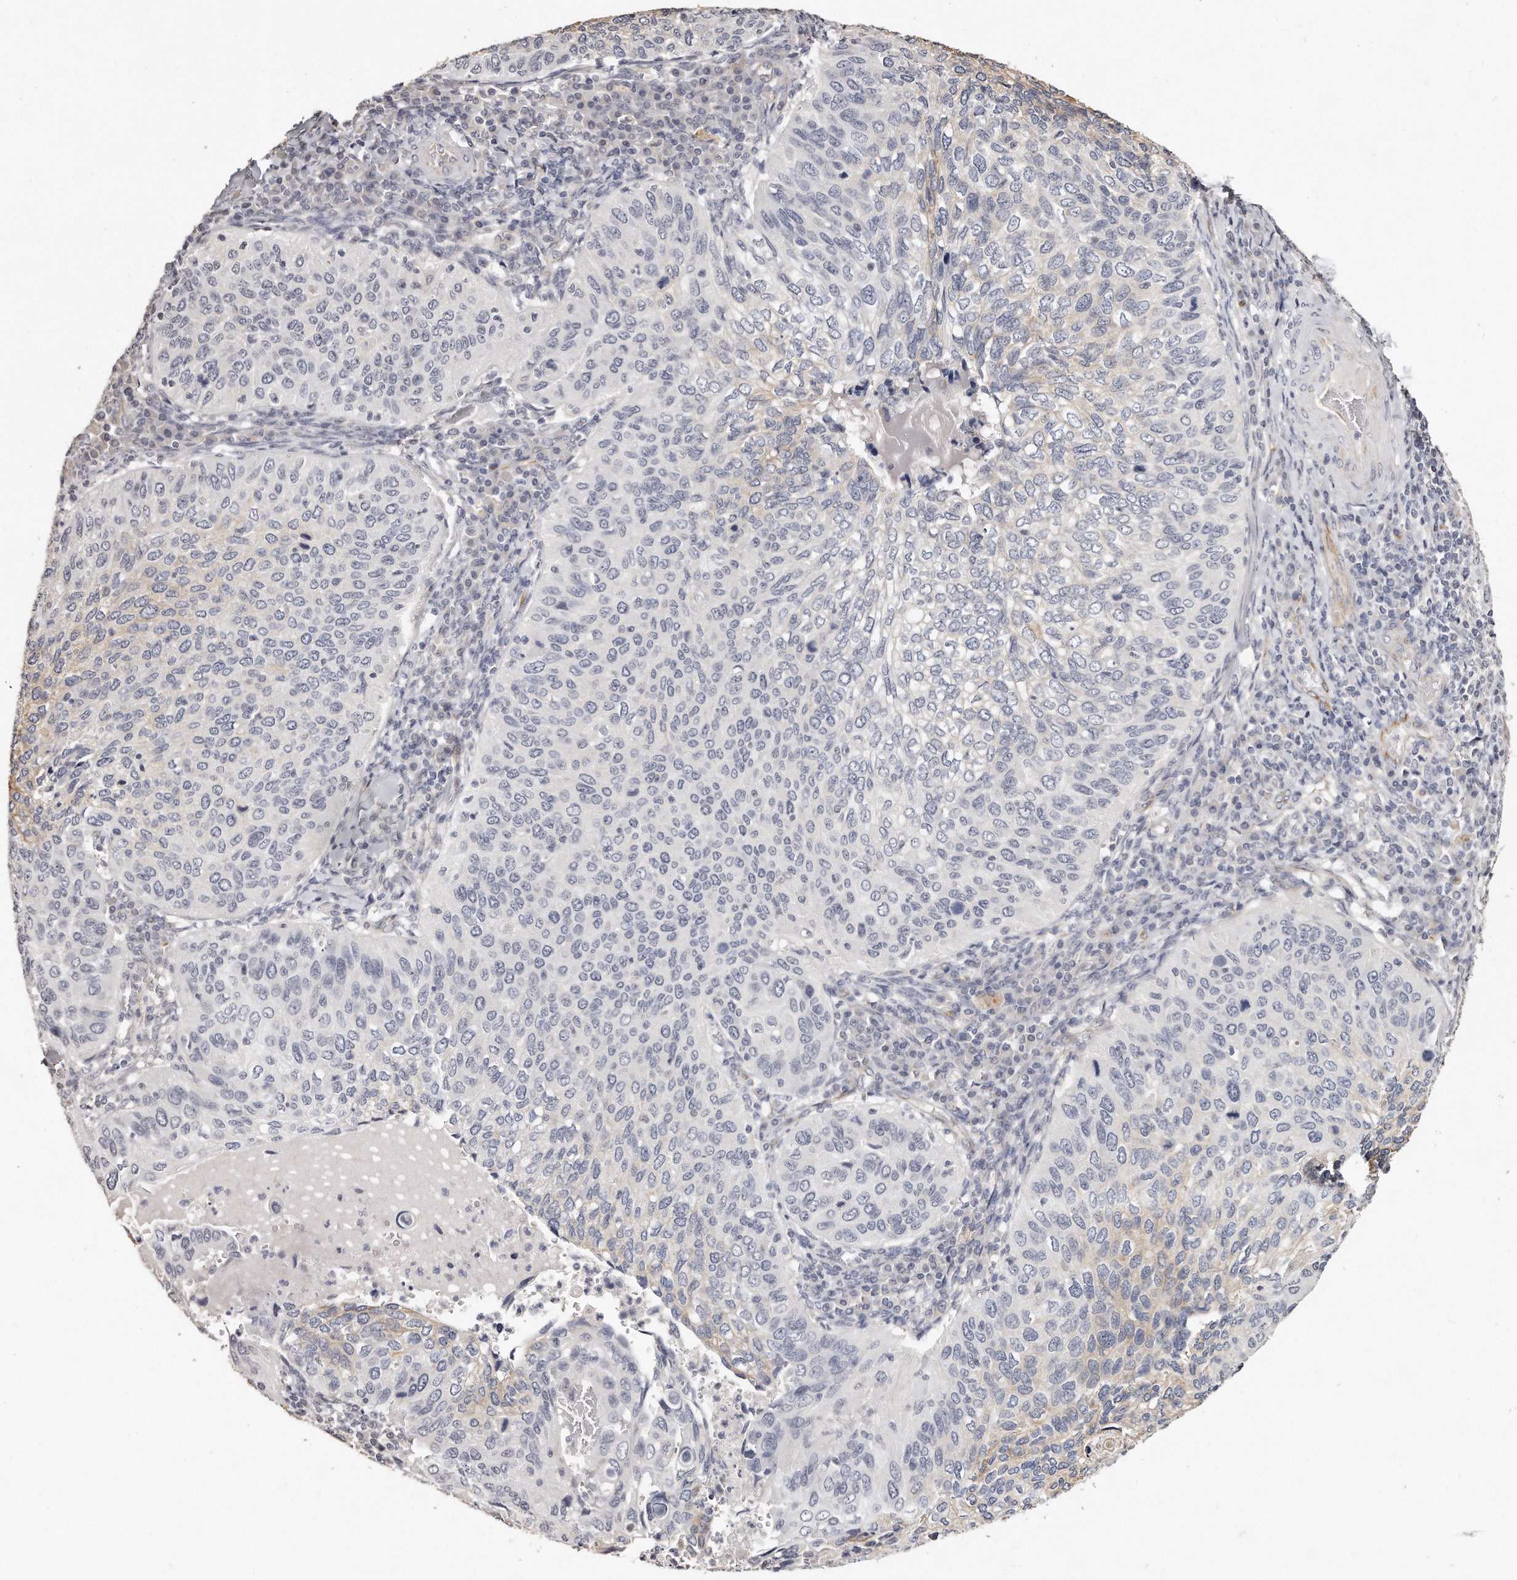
{"staining": {"intensity": "negative", "quantity": "none", "location": "none"}, "tissue": "cervical cancer", "cell_type": "Tumor cells", "image_type": "cancer", "snomed": [{"axis": "morphology", "description": "Squamous cell carcinoma, NOS"}, {"axis": "topography", "description": "Cervix"}], "caption": "Cervical squamous cell carcinoma was stained to show a protein in brown. There is no significant positivity in tumor cells.", "gene": "ZYG11A", "patient": {"sex": "female", "age": 38}}